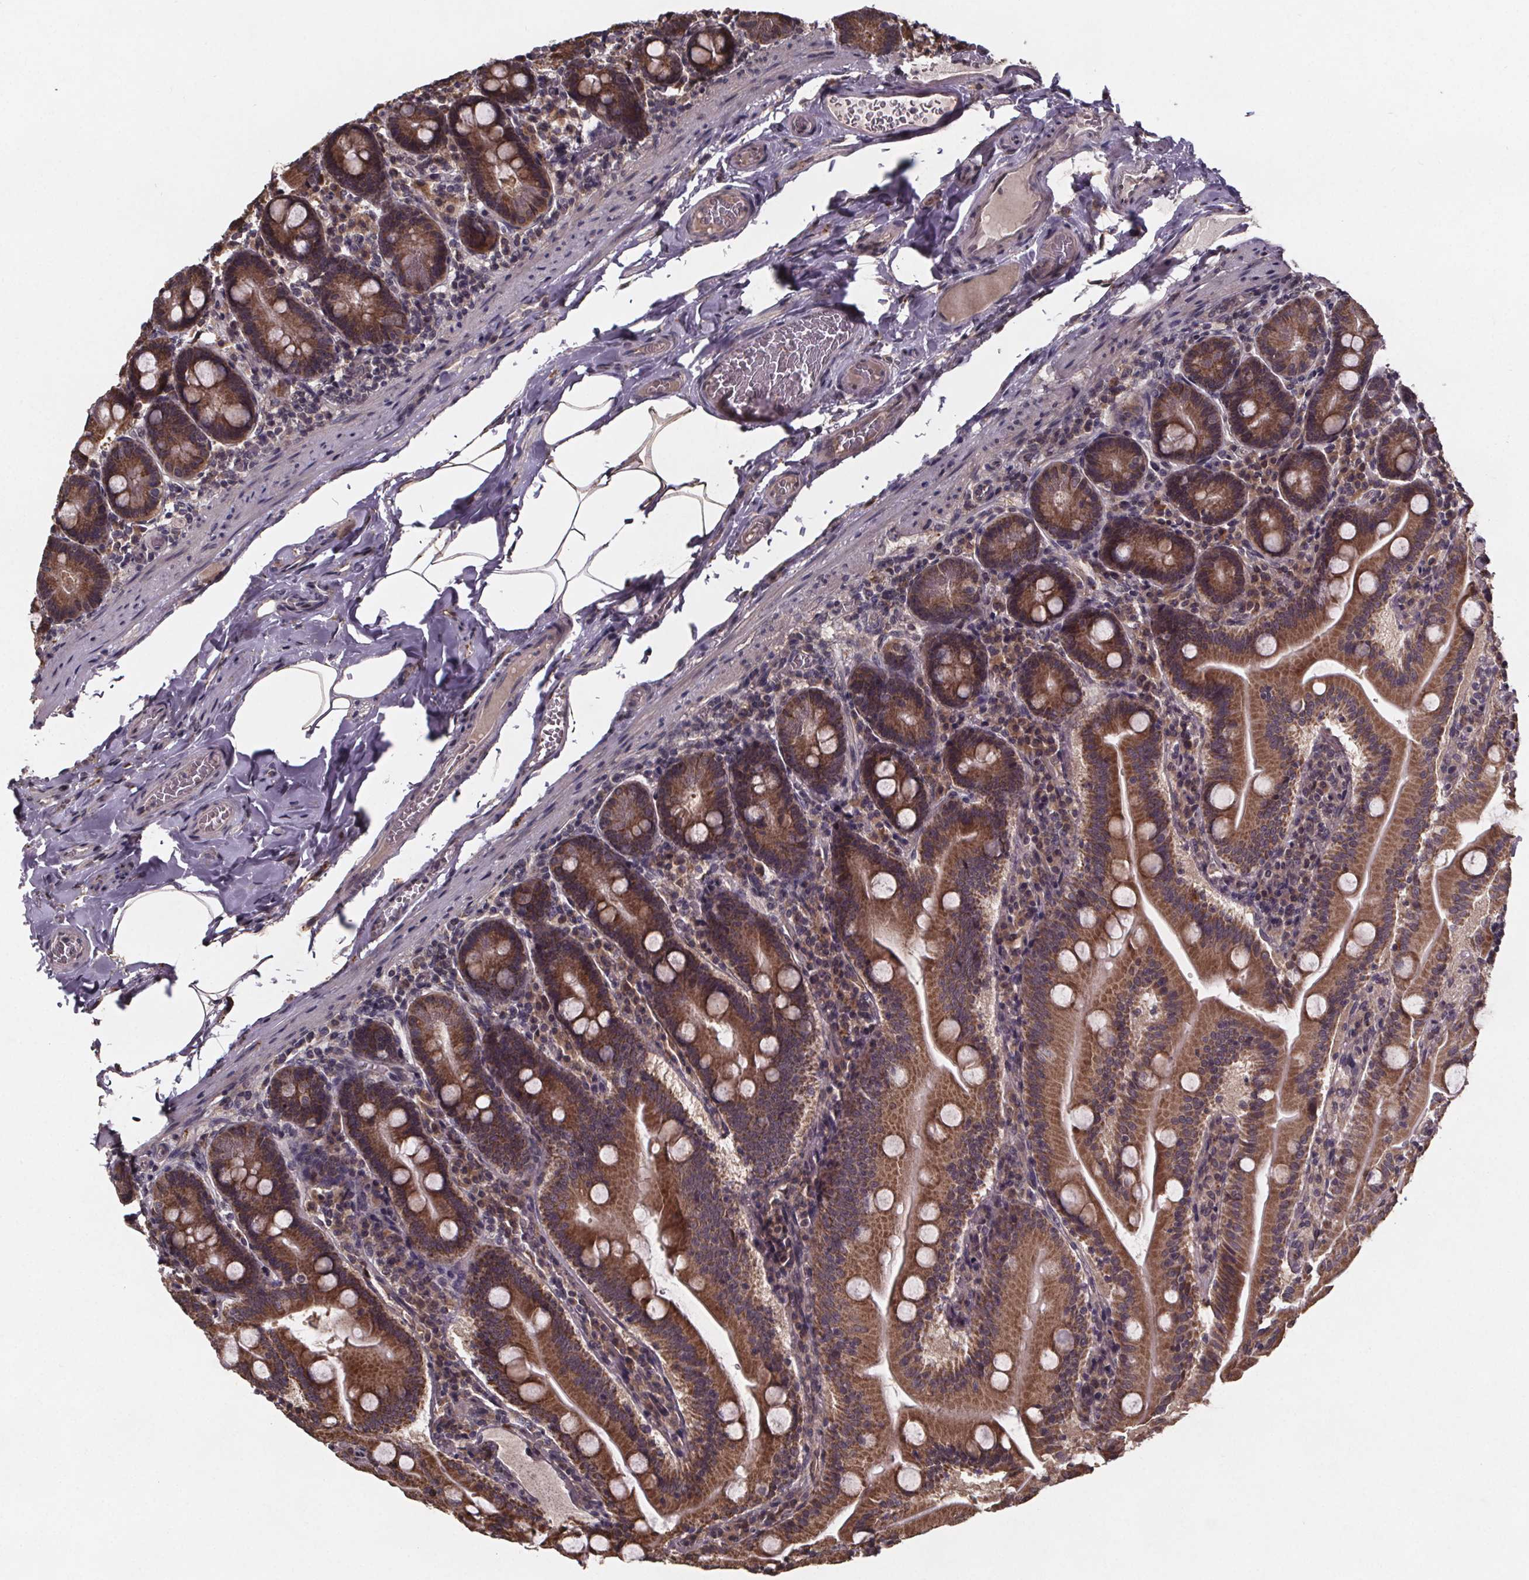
{"staining": {"intensity": "strong", "quantity": ">75%", "location": "cytoplasmic/membranous"}, "tissue": "small intestine", "cell_type": "Glandular cells", "image_type": "normal", "snomed": [{"axis": "morphology", "description": "Normal tissue, NOS"}, {"axis": "topography", "description": "Small intestine"}], "caption": "The immunohistochemical stain highlights strong cytoplasmic/membranous staining in glandular cells of benign small intestine. Using DAB (brown) and hematoxylin (blue) stains, captured at high magnification using brightfield microscopy.", "gene": "SAT1", "patient": {"sex": "male", "age": 37}}